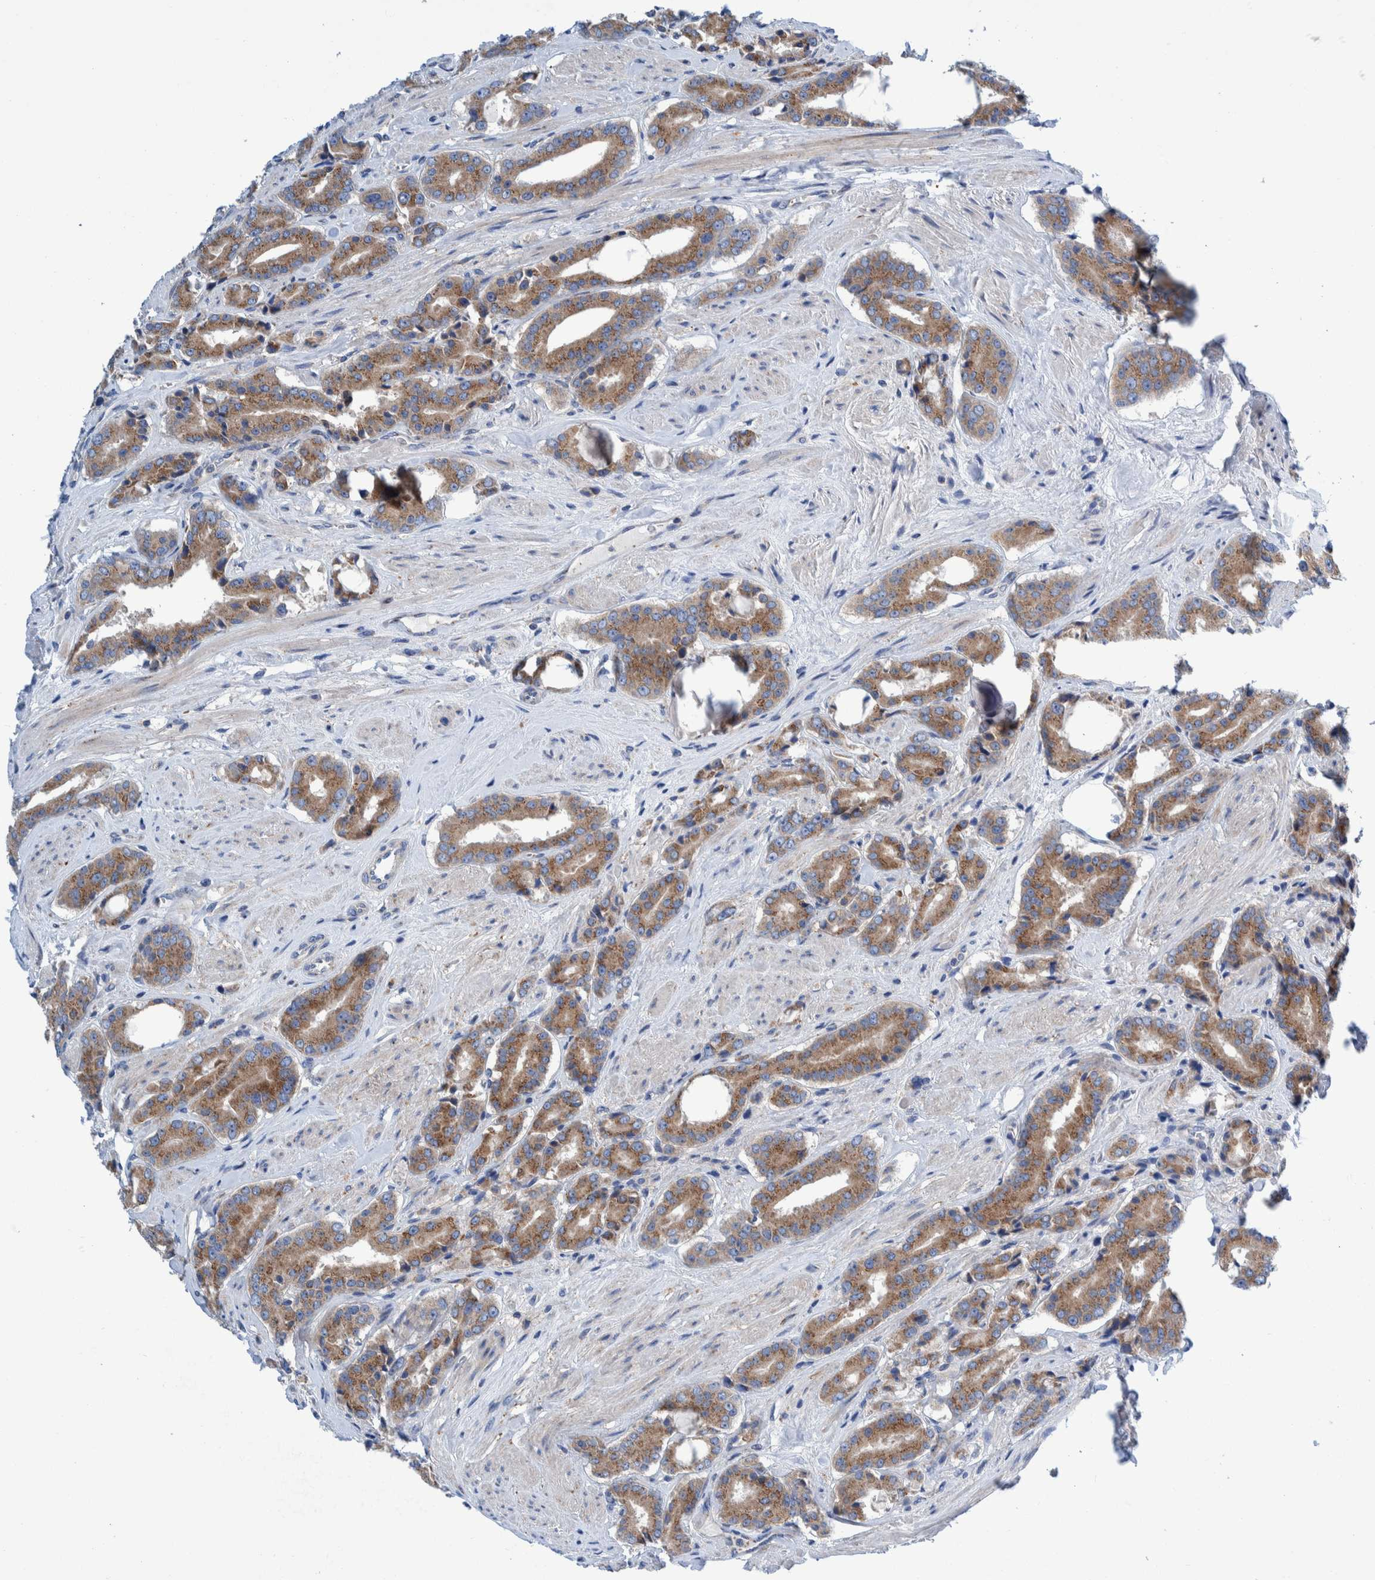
{"staining": {"intensity": "moderate", "quantity": ">75%", "location": "cytoplasmic/membranous"}, "tissue": "prostate cancer", "cell_type": "Tumor cells", "image_type": "cancer", "snomed": [{"axis": "morphology", "description": "Adenocarcinoma, High grade"}, {"axis": "topography", "description": "Prostate"}], "caption": "Human prostate high-grade adenocarcinoma stained for a protein (brown) exhibits moderate cytoplasmic/membranous positive expression in approximately >75% of tumor cells.", "gene": "TRIM58", "patient": {"sex": "male", "age": 71}}